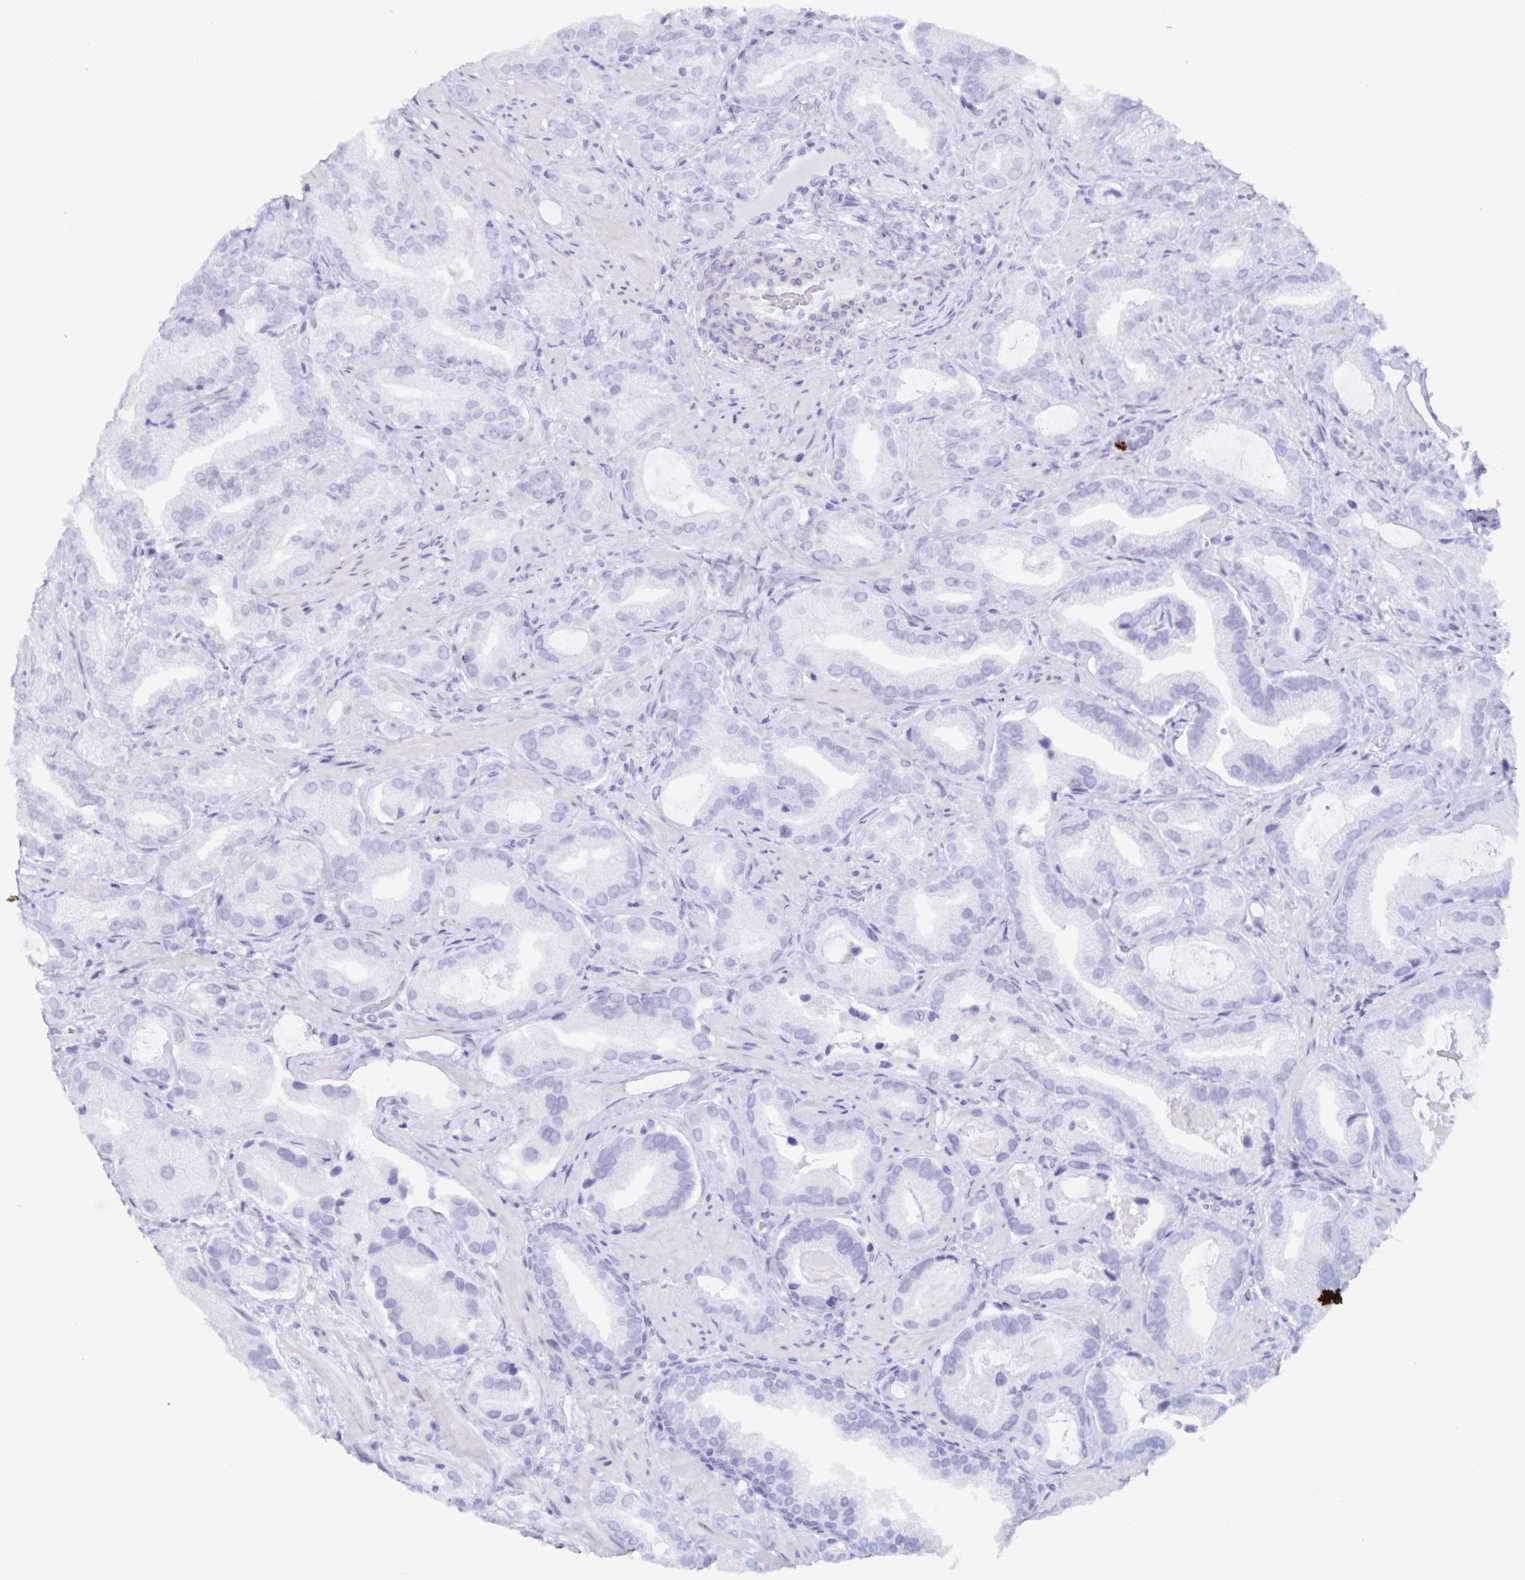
{"staining": {"intensity": "negative", "quantity": "none", "location": "none"}, "tissue": "prostate cancer", "cell_type": "Tumor cells", "image_type": "cancer", "snomed": [{"axis": "morphology", "description": "Adenocarcinoma, Low grade"}, {"axis": "topography", "description": "Prostate"}], "caption": "DAB immunohistochemical staining of human prostate adenocarcinoma (low-grade) reveals no significant expression in tumor cells.", "gene": "GPR137", "patient": {"sex": "male", "age": 62}}